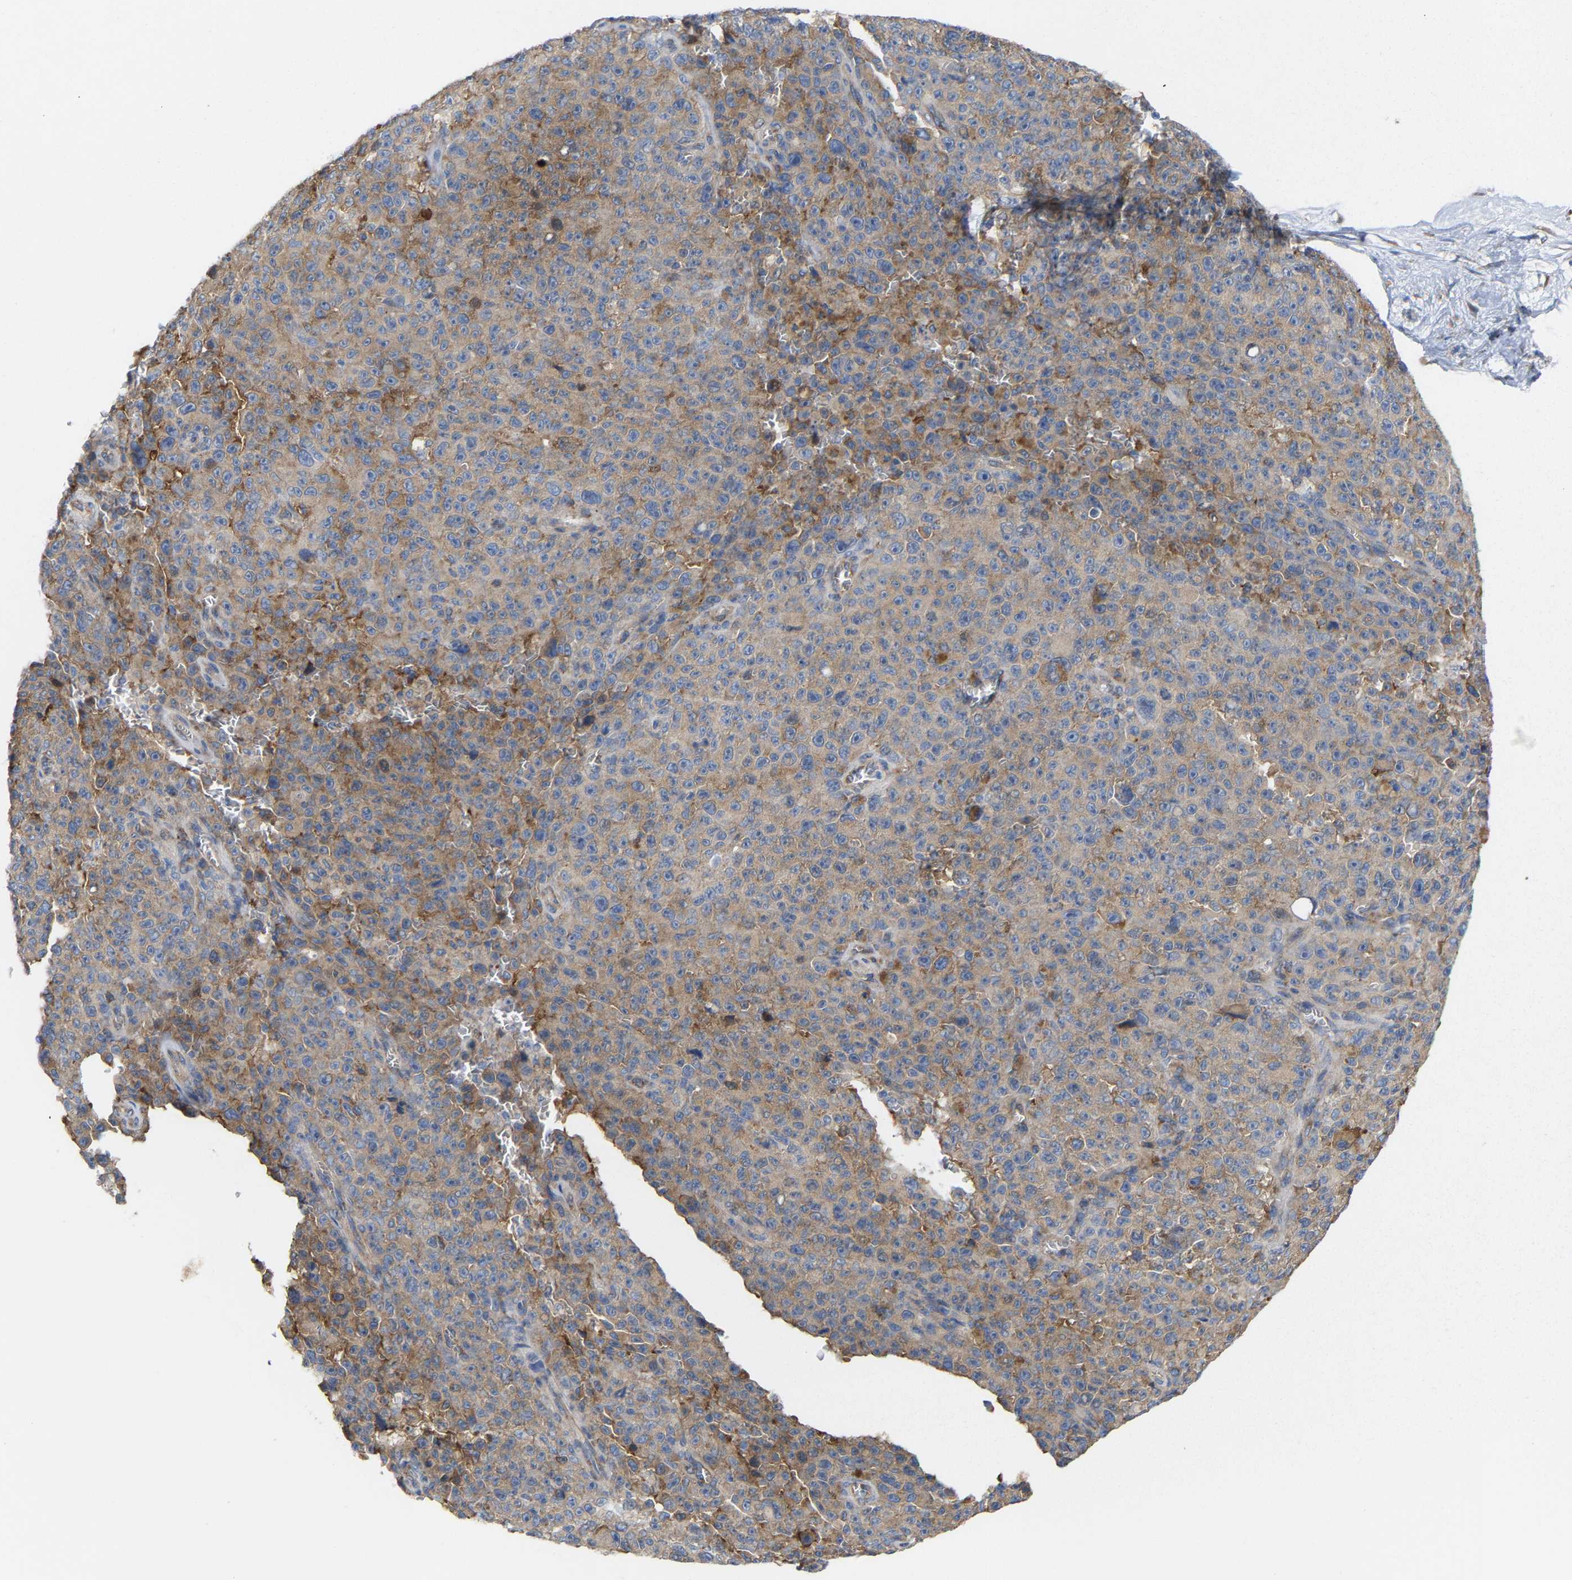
{"staining": {"intensity": "weak", "quantity": "25%-75%", "location": "cytoplasmic/membranous"}, "tissue": "melanoma", "cell_type": "Tumor cells", "image_type": "cancer", "snomed": [{"axis": "morphology", "description": "Malignant melanoma, NOS"}, {"axis": "topography", "description": "Skin"}], "caption": "Melanoma stained for a protein (brown) shows weak cytoplasmic/membranous positive positivity in about 25%-75% of tumor cells.", "gene": "PPP1R15A", "patient": {"sex": "female", "age": 82}}